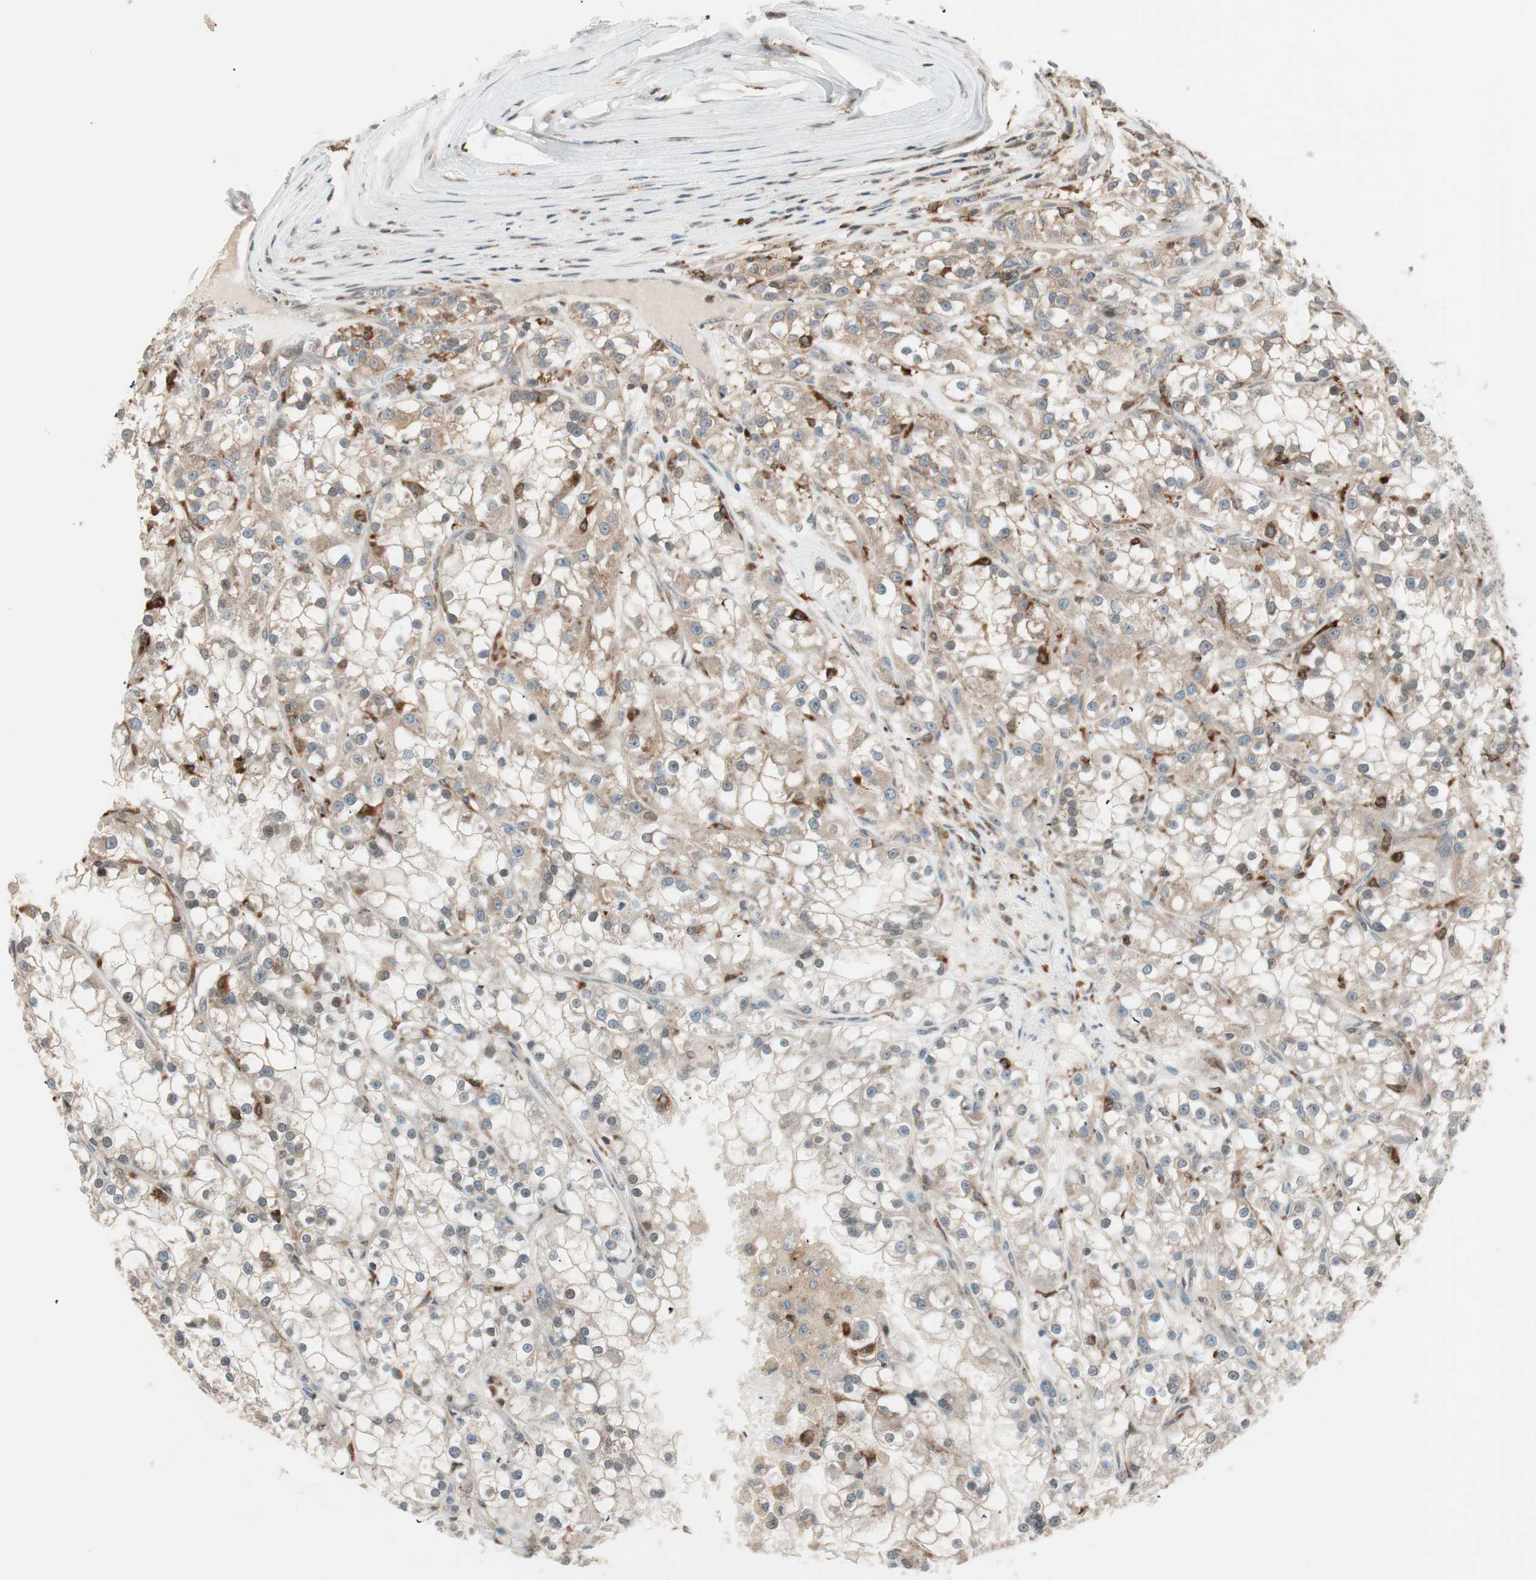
{"staining": {"intensity": "moderate", "quantity": ">75%", "location": "cytoplasmic/membranous"}, "tissue": "renal cancer", "cell_type": "Tumor cells", "image_type": "cancer", "snomed": [{"axis": "morphology", "description": "Adenocarcinoma, NOS"}, {"axis": "topography", "description": "Kidney"}], "caption": "Immunohistochemistry (IHC) (DAB (3,3'-diaminobenzidine)) staining of human renal cancer reveals moderate cytoplasmic/membranous protein positivity in approximately >75% of tumor cells.", "gene": "BIN1", "patient": {"sex": "female", "age": 52}}